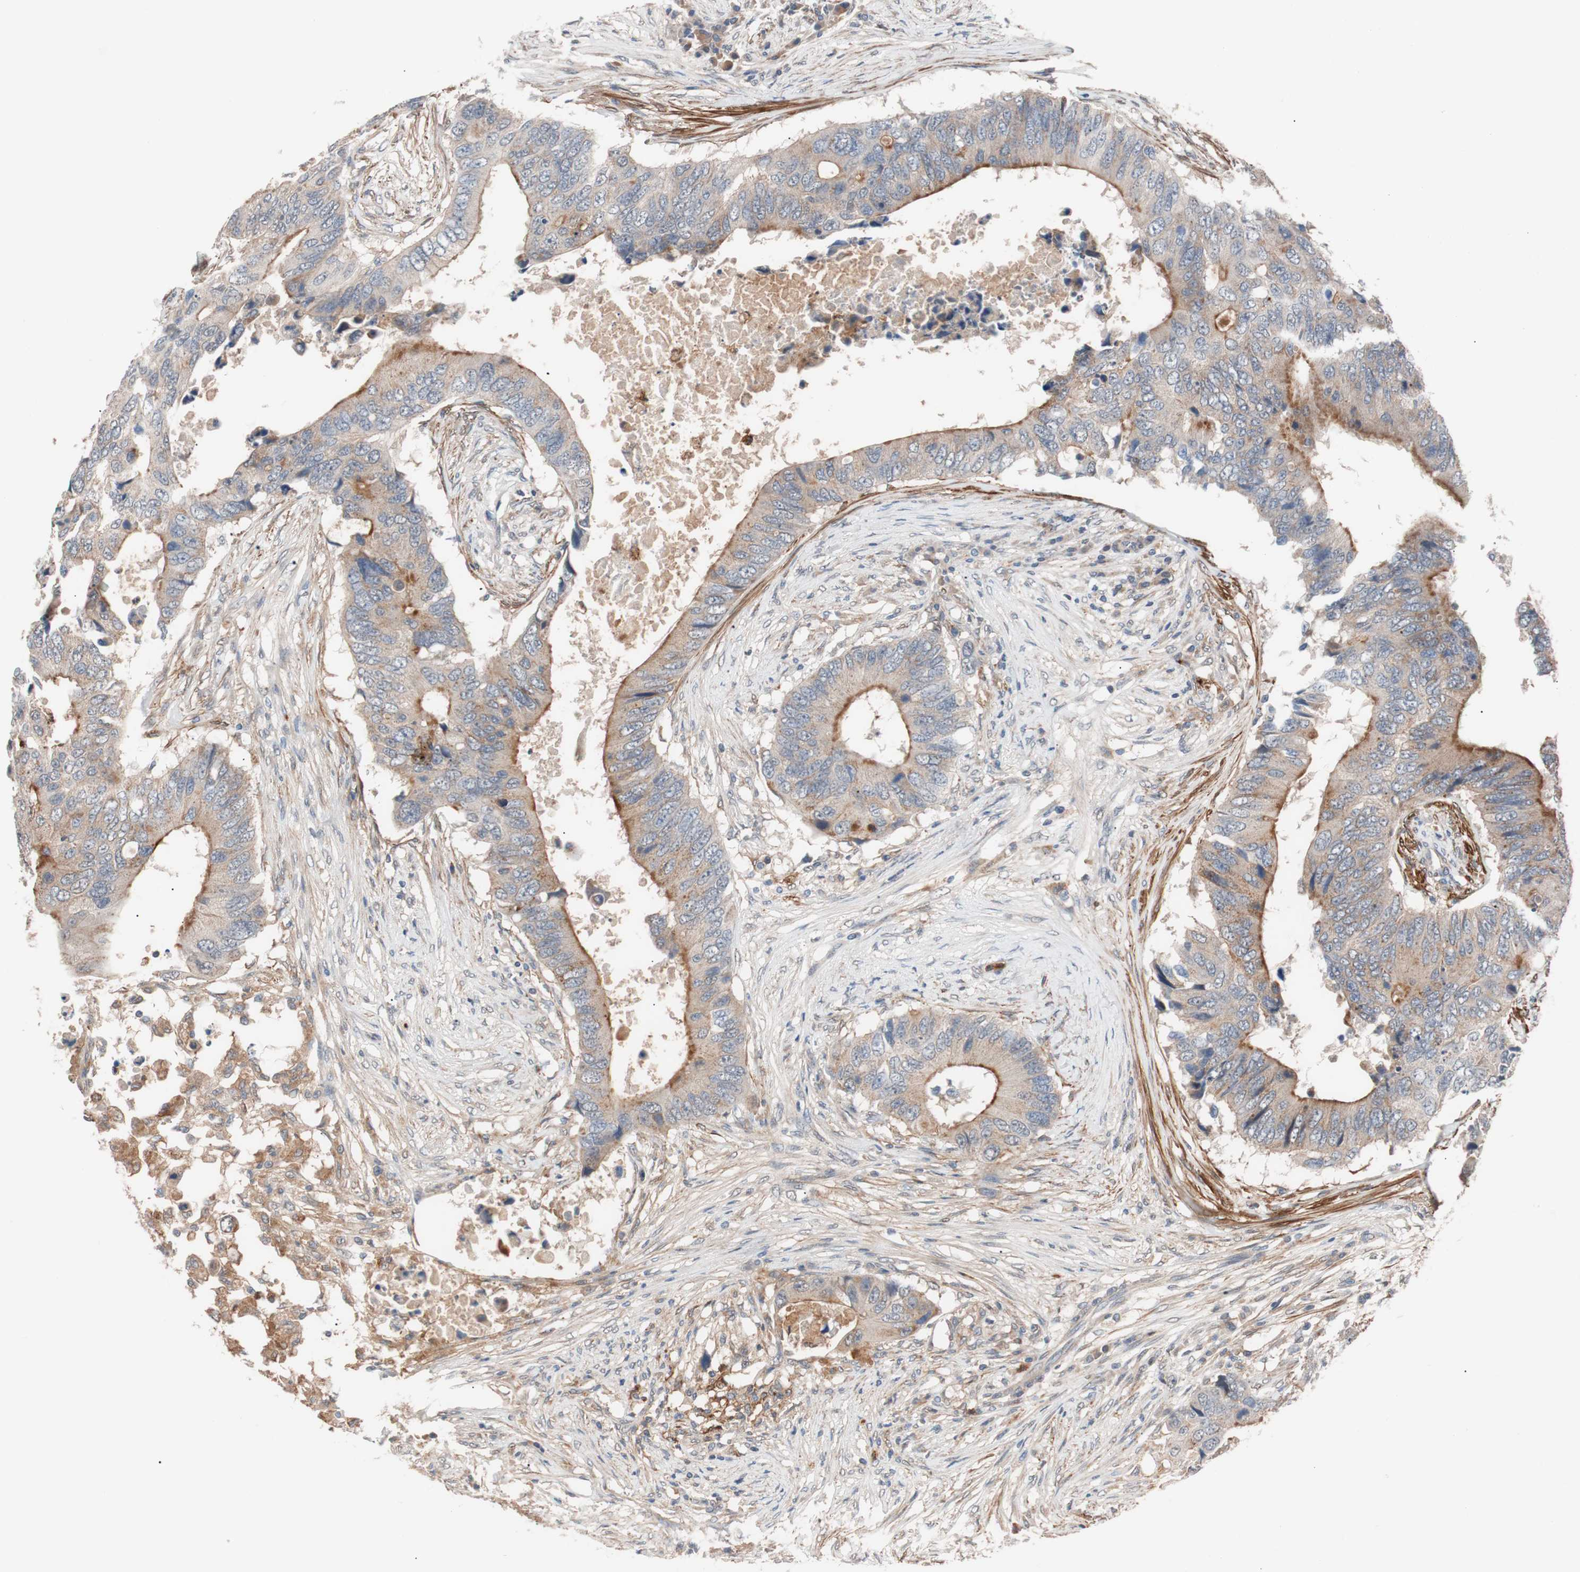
{"staining": {"intensity": "weak", "quantity": "<25%", "location": "cytoplasmic/membranous"}, "tissue": "colorectal cancer", "cell_type": "Tumor cells", "image_type": "cancer", "snomed": [{"axis": "morphology", "description": "Adenocarcinoma, NOS"}, {"axis": "topography", "description": "Colon"}], "caption": "This is a micrograph of immunohistochemistry (IHC) staining of colorectal cancer, which shows no expression in tumor cells.", "gene": "LITAF", "patient": {"sex": "male", "age": 71}}